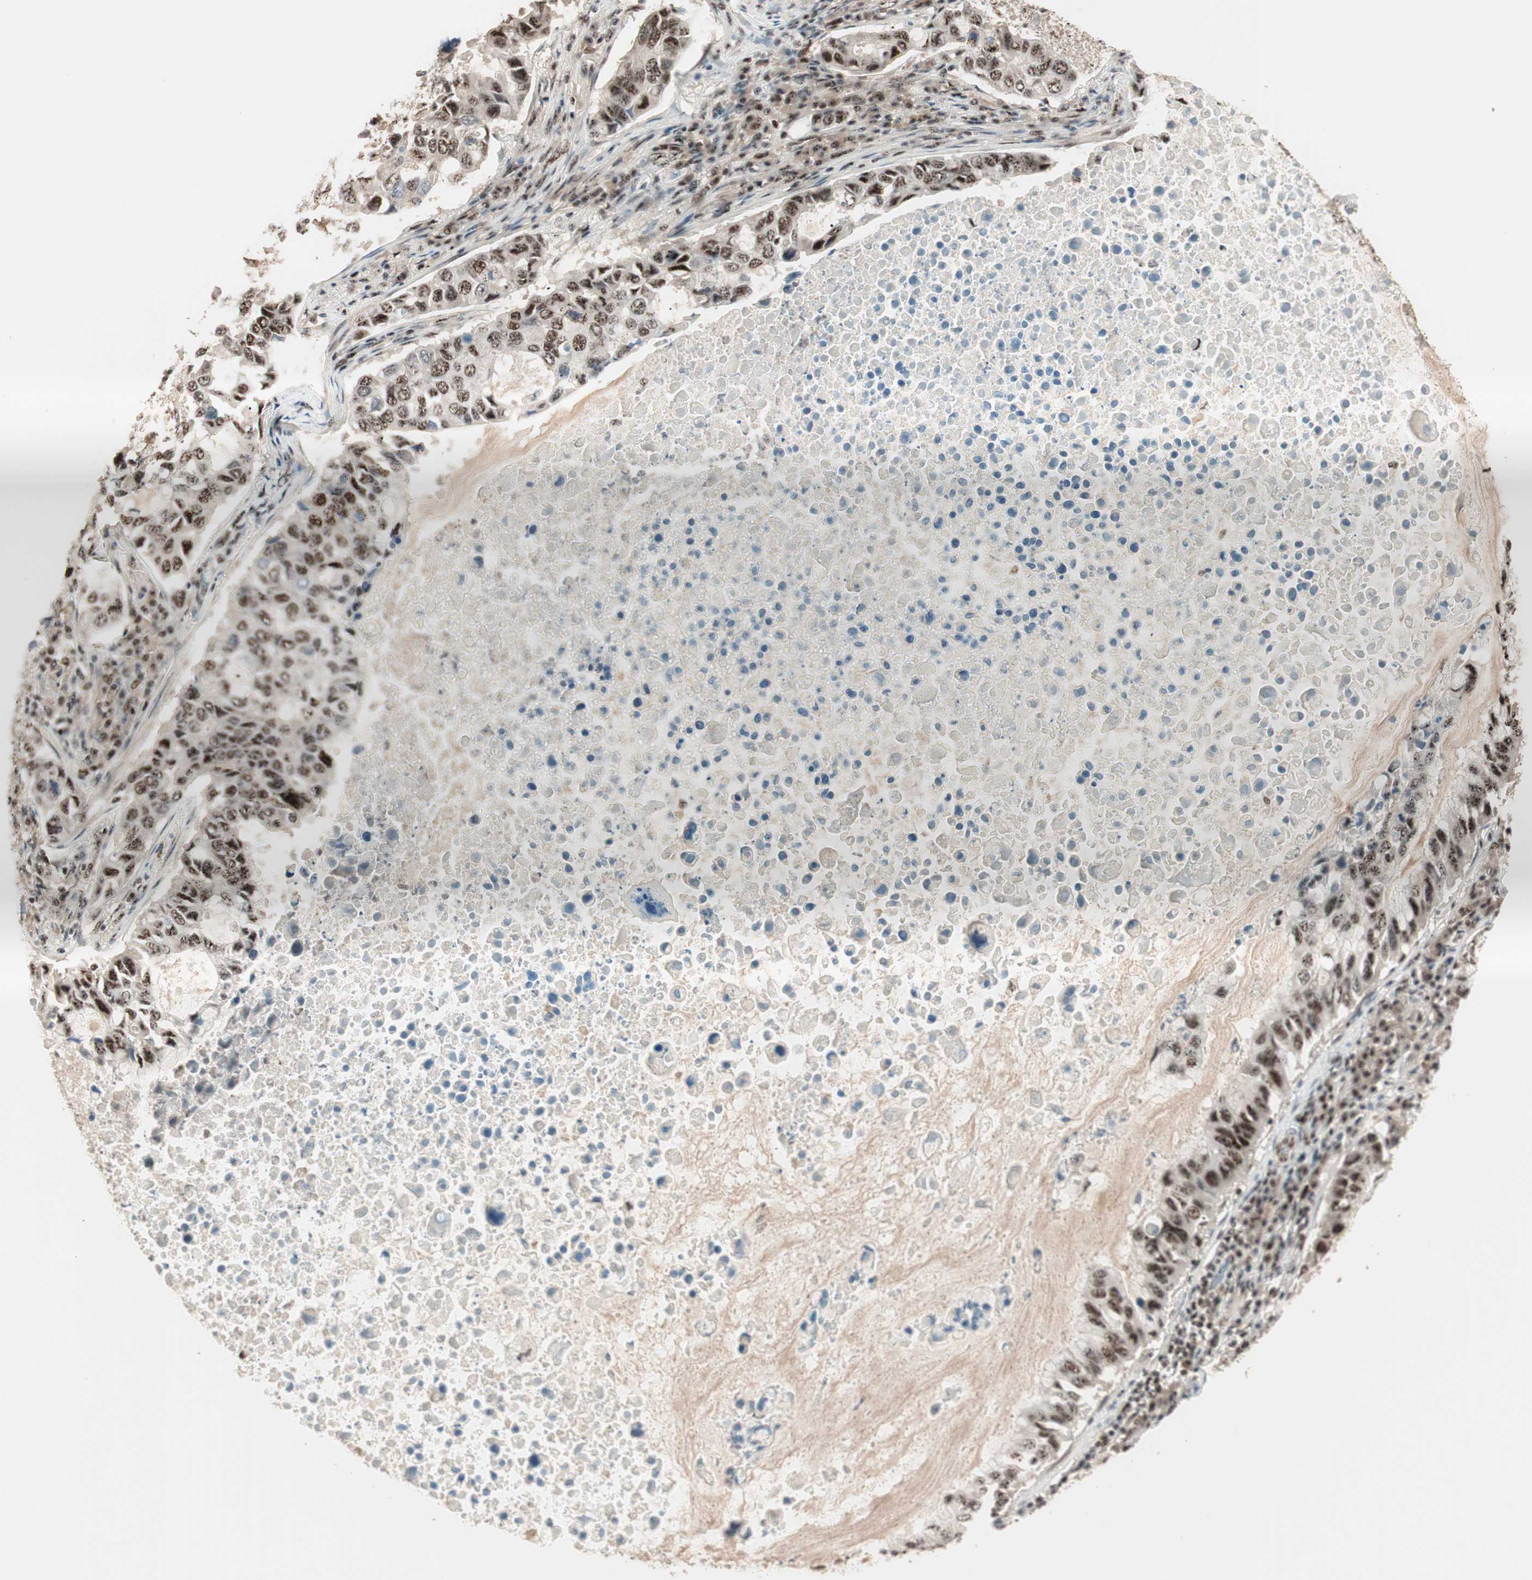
{"staining": {"intensity": "strong", "quantity": ">75%", "location": "nuclear"}, "tissue": "lung cancer", "cell_type": "Tumor cells", "image_type": "cancer", "snomed": [{"axis": "morphology", "description": "Adenocarcinoma, NOS"}, {"axis": "topography", "description": "Lung"}], "caption": "About >75% of tumor cells in human adenocarcinoma (lung) demonstrate strong nuclear protein positivity as visualized by brown immunohistochemical staining.", "gene": "NR5A2", "patient": {"sex": "male", "age": 64}}